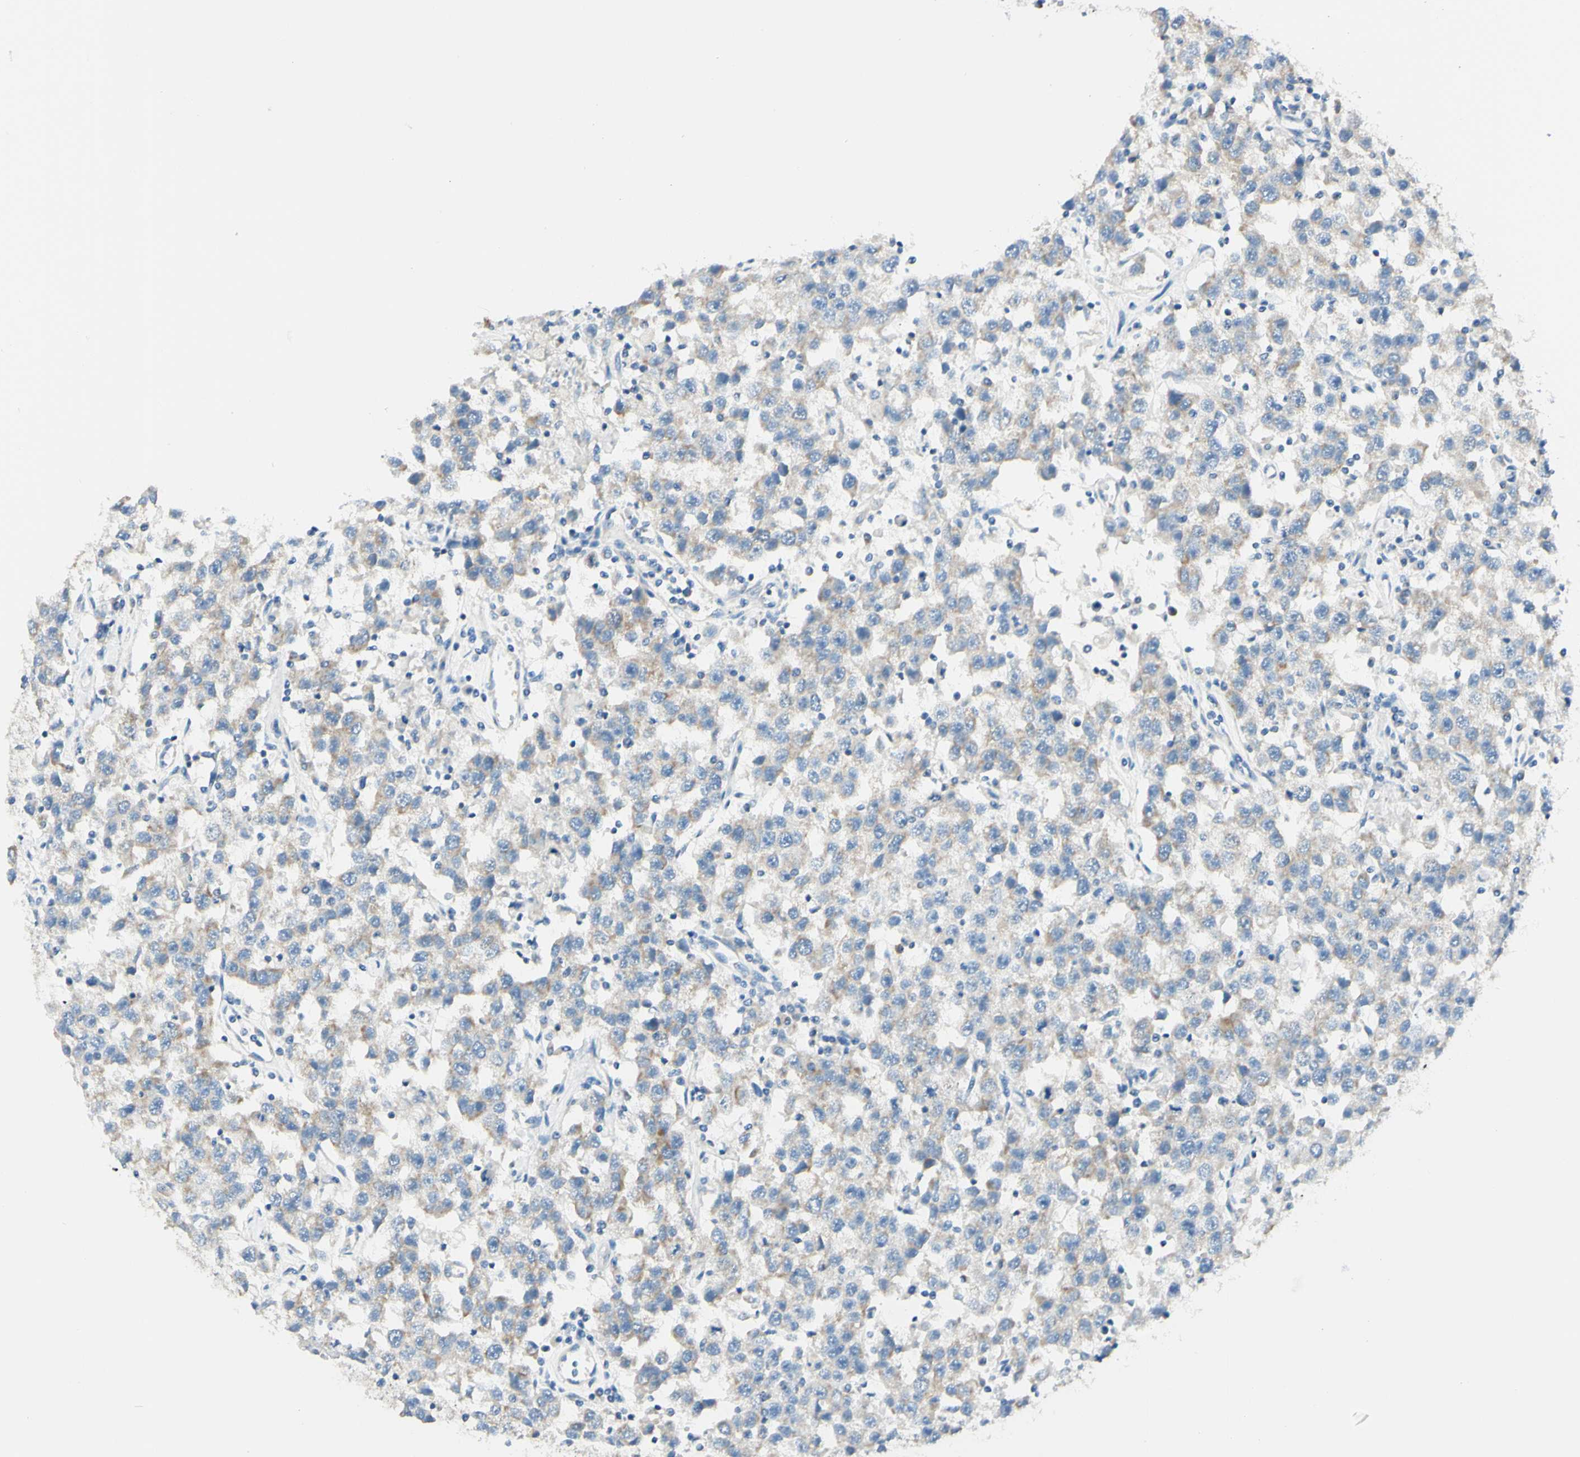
{"staining": {"intensity": "weak", "quantity": "25%-75%", "location": "cytoplasmic/membranous"}, "tissue": "testis cancer", "cell_type": "Tumor cells", "image_type": "cancer", "snomed": [{"axis": "morphology", "description": "Seminoma, NOS"}, {"axis": "topography", "description": "Testis"}], "caption": "A photomicrograph showing weak cytoplasmic/membranous expression in about 25%-75% of tumor cells in testis cancer (seminoma), as visualized by brown immunohistochemical staining.", "gene": "ARMC10", "patient": {"sex": "male", "age": 41}}